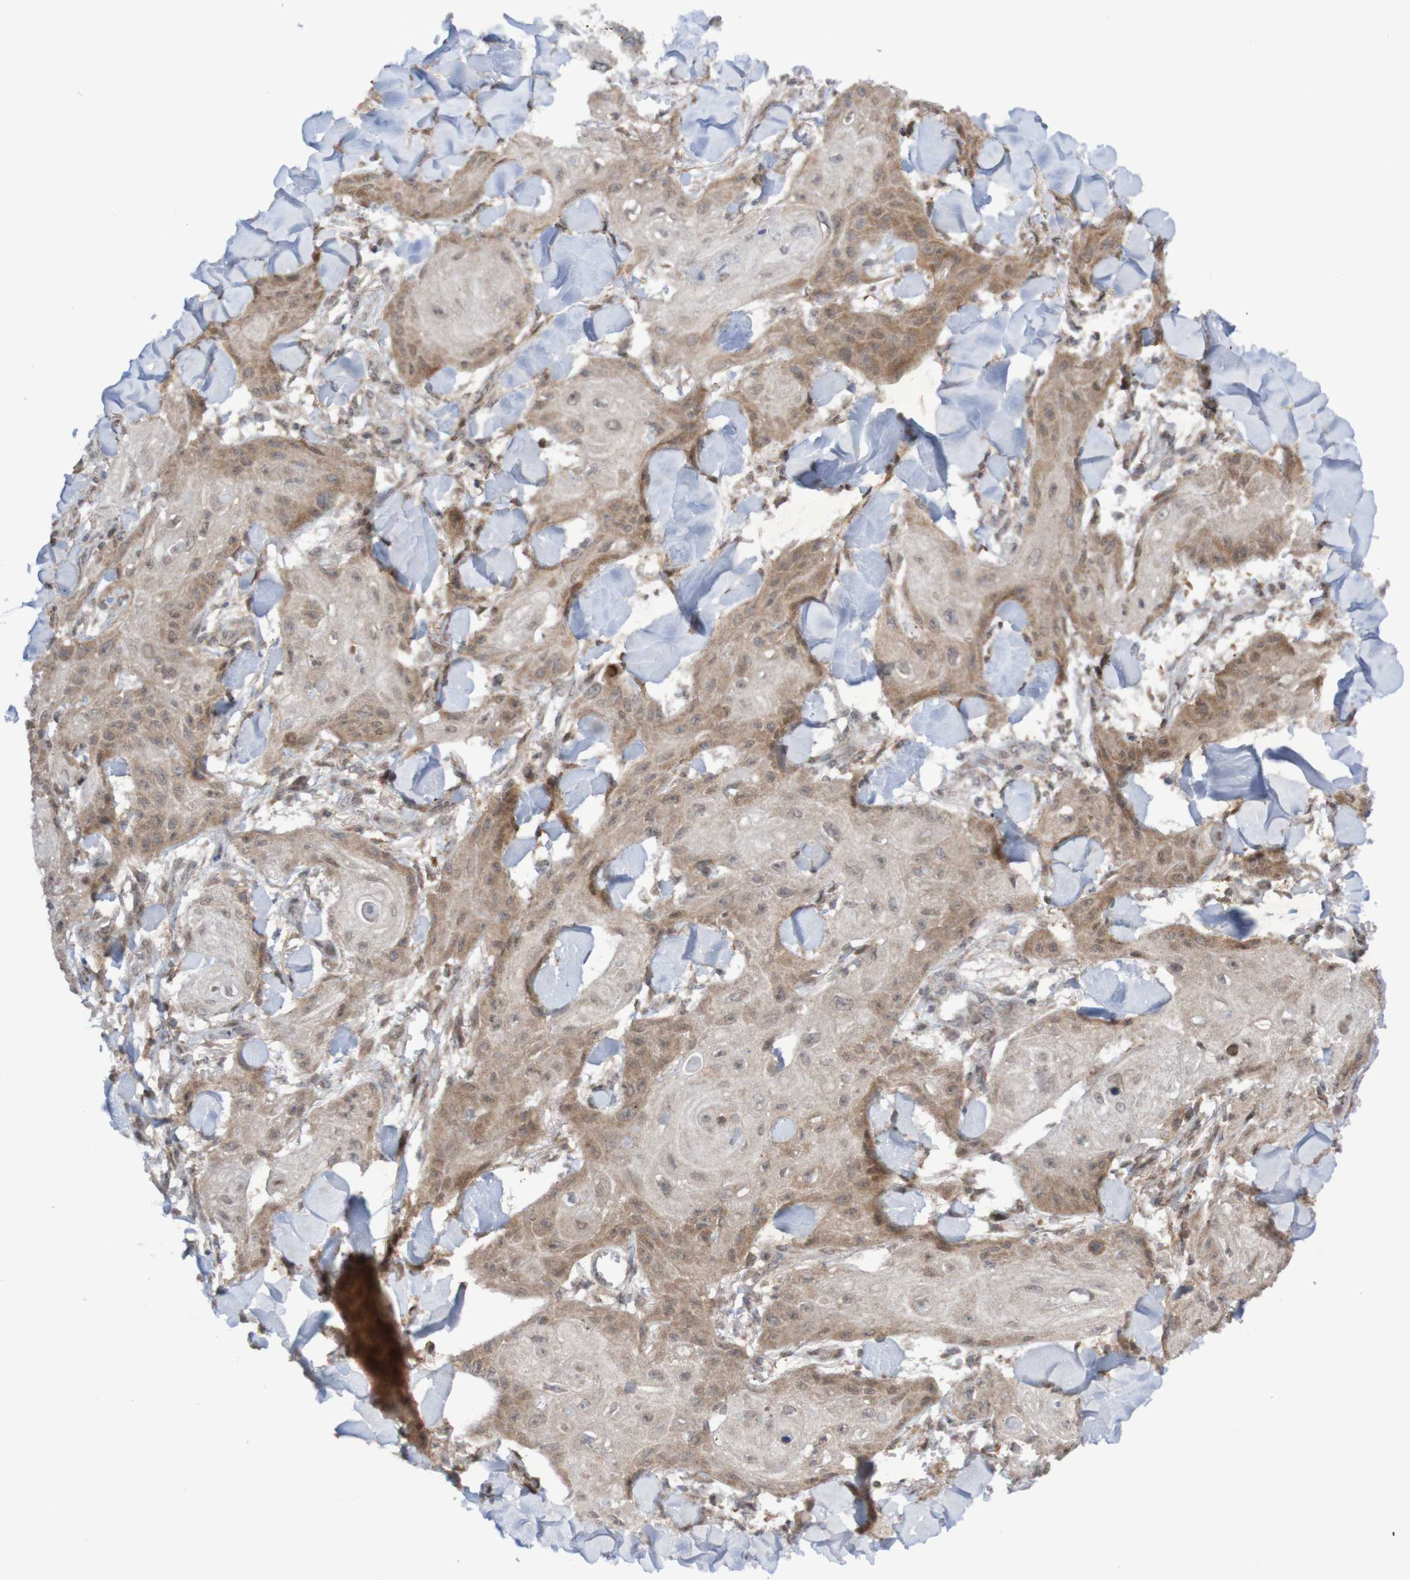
{"staining": {"intensity": "moderate", "quantity": "25%-75%", "location": "cytoplasmic/membranous"}, "tissue": "skin cancer", "cell_type": "Tumor cells", "image_type": "cancer", "snomed": [{"axis": "morphology", "description": "Squamous cell carcinoma, NOS"}, {"axis": "topography", "description": "Skin"}], "caption": "Protein staining by immunohistochemistry reveals moderate cytoplasmic/membranous positivity in approximately 25%-75% of tumor cells in skin squamous cell carcinoma.", "gene": "ITLN1", "patient": {"sex": "male", "age": 74}}